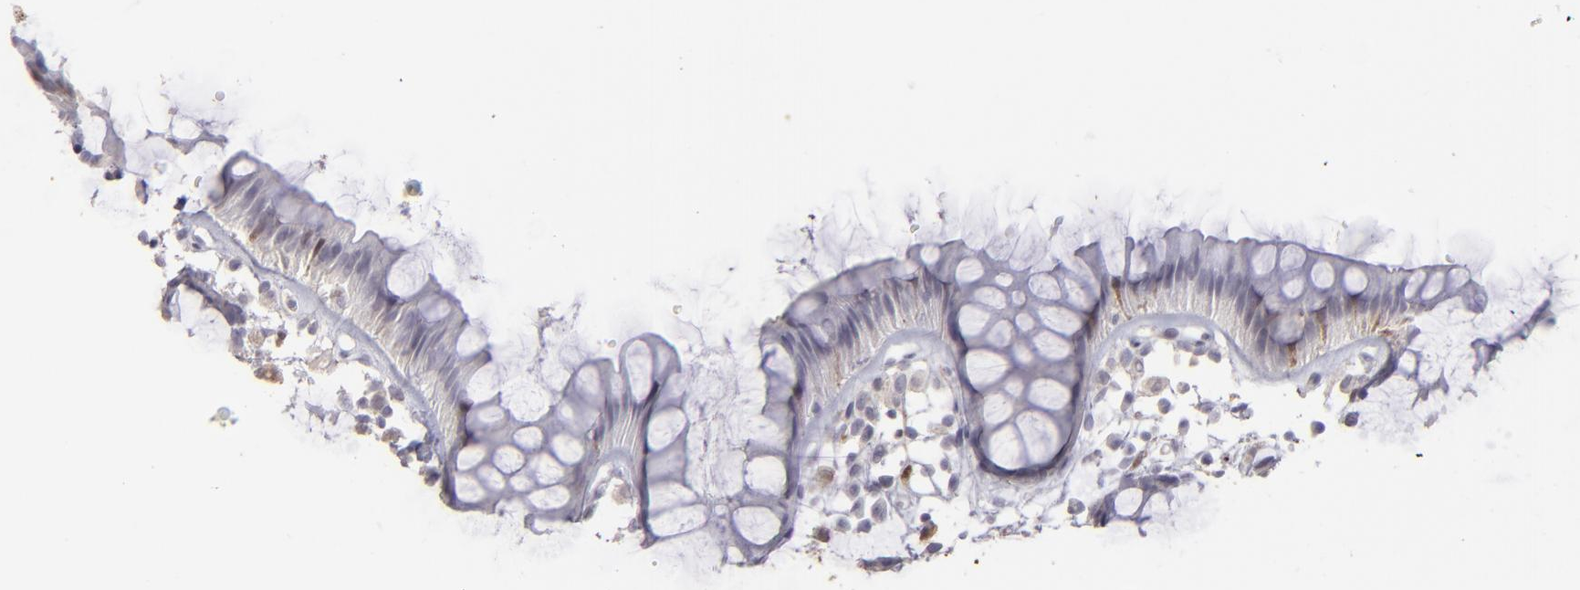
{"staining": {"intensity": "moderate", "quantity": "25%-75%", "location": "cytoplasmic/membranous"}, "tissue": "rectum", "cell_type": "Glandular cells", "image_type": "normal", "snomed": [{"axis": "morphology", "description": "Normal tissue, NOS"}, {"axis": "topography", "description": "Rectum"}], "caption": "Benign rectum exhibits moderate cytoplasmic/membranous staining in about 25%-75% of glandular cells, visualized by immunohistochemistry.", "gene": "SEMA3G", "patient": {"sex": "female", "age": 66}}